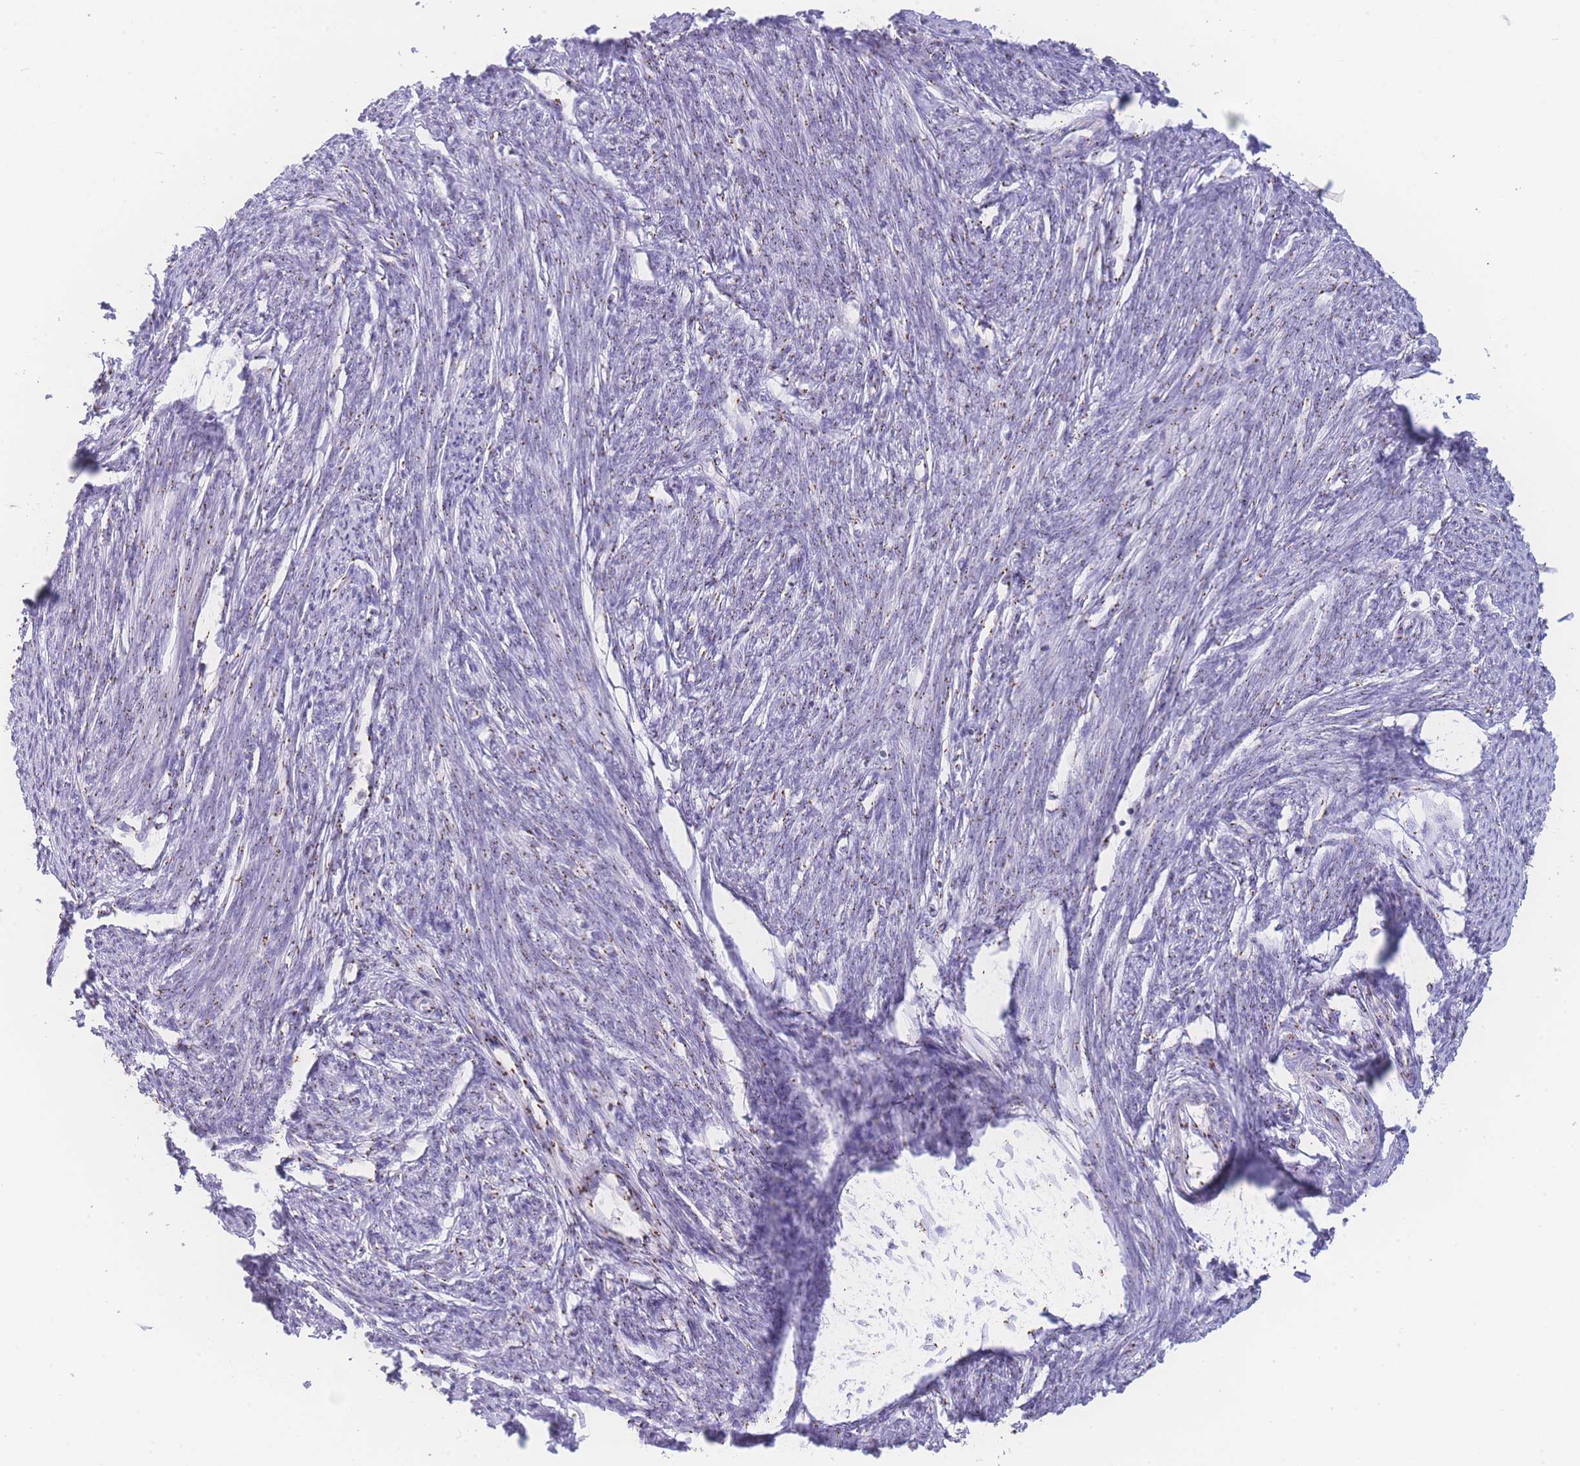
{"staining": {"intensity": "moderate", "quantity": "25%-75%", "location": "cytoplasmic/membranous"}, "tissue": "smooth muscle", "cell_type": "Smooth muscle cells", "image_type": "normal", "snomed": [{"axis": "morphology", "description": "Normal tissue, NOS"}, {"axis": "topography", "description": "Smooth muscle"}, {"axis": "topography", "description": "Uterus"}], "caption": "Benign smooth muscle was stained to show a protein in brown. There is medium levels of moderate cytoplasmic/membranous staining in about 25%-75% of smooth muscle cells. (Brightfield microscopy of DAB IHC at high magnification).", "gene": "GOLM2", "patient": {"sex": "female", "age": 59}}